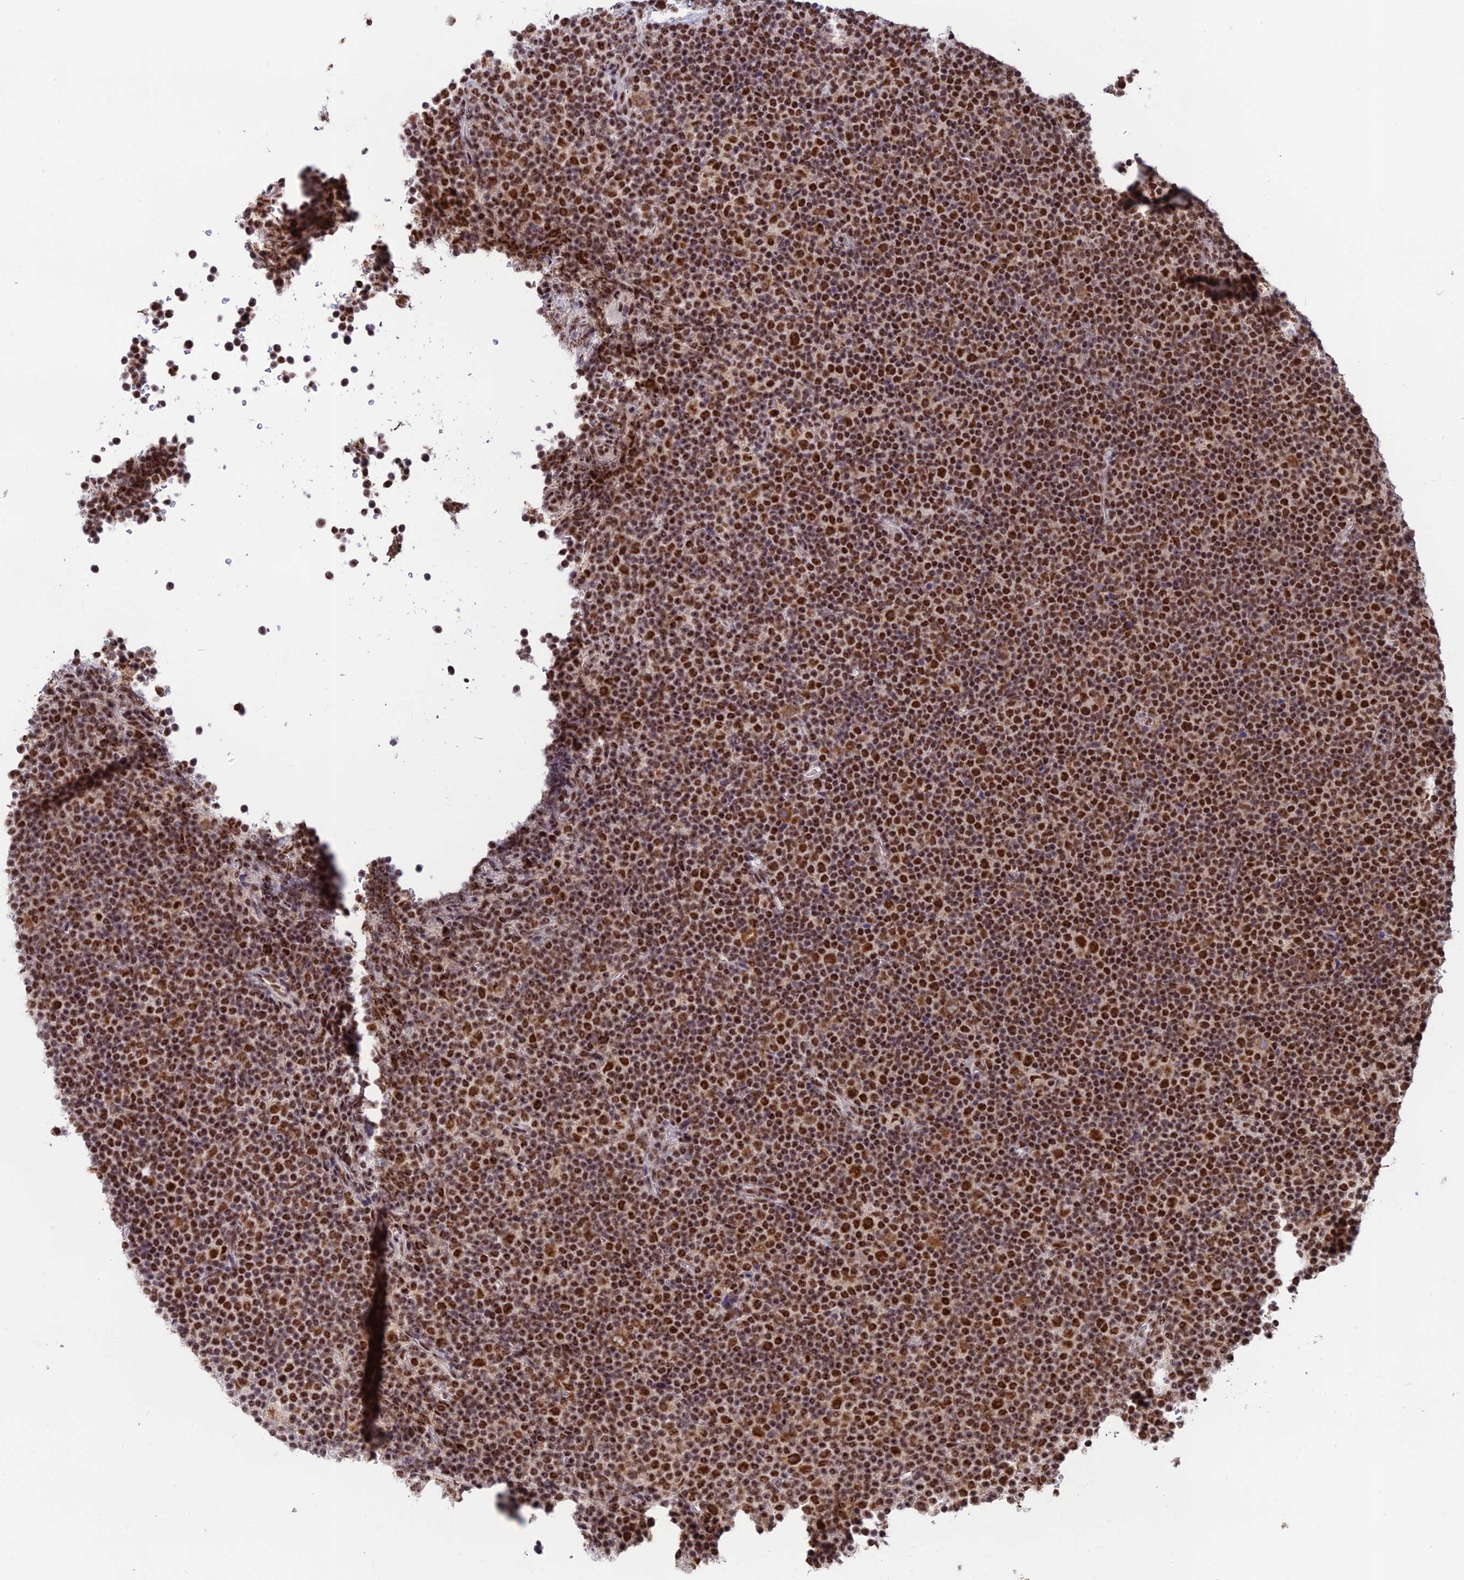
{"staining": {"intensity": "moderate", "quantity": ">75%", "location": "cytoplasmic/membranous,nuclear"}, "tissue": "lymphoma", "cell_type": "Tumor cells", "image_type": "cancer", "snomed": [{"axis": "morphology", "description": "Malignant lymphoma, non-Hodgkin's type, Low grade"}, {"axis": "topography", "description": "Lymph node"}], "caption": "Immunohistochemical staining of human low-grade malignant lymphoma, non-Hodgkin's type exhibits moderate cytoplasmic/membranous and nuclear protein staining in about >75% of tumor cells.", "gene": "THOC7", "patient": {"sex": "female", "age": 67}}